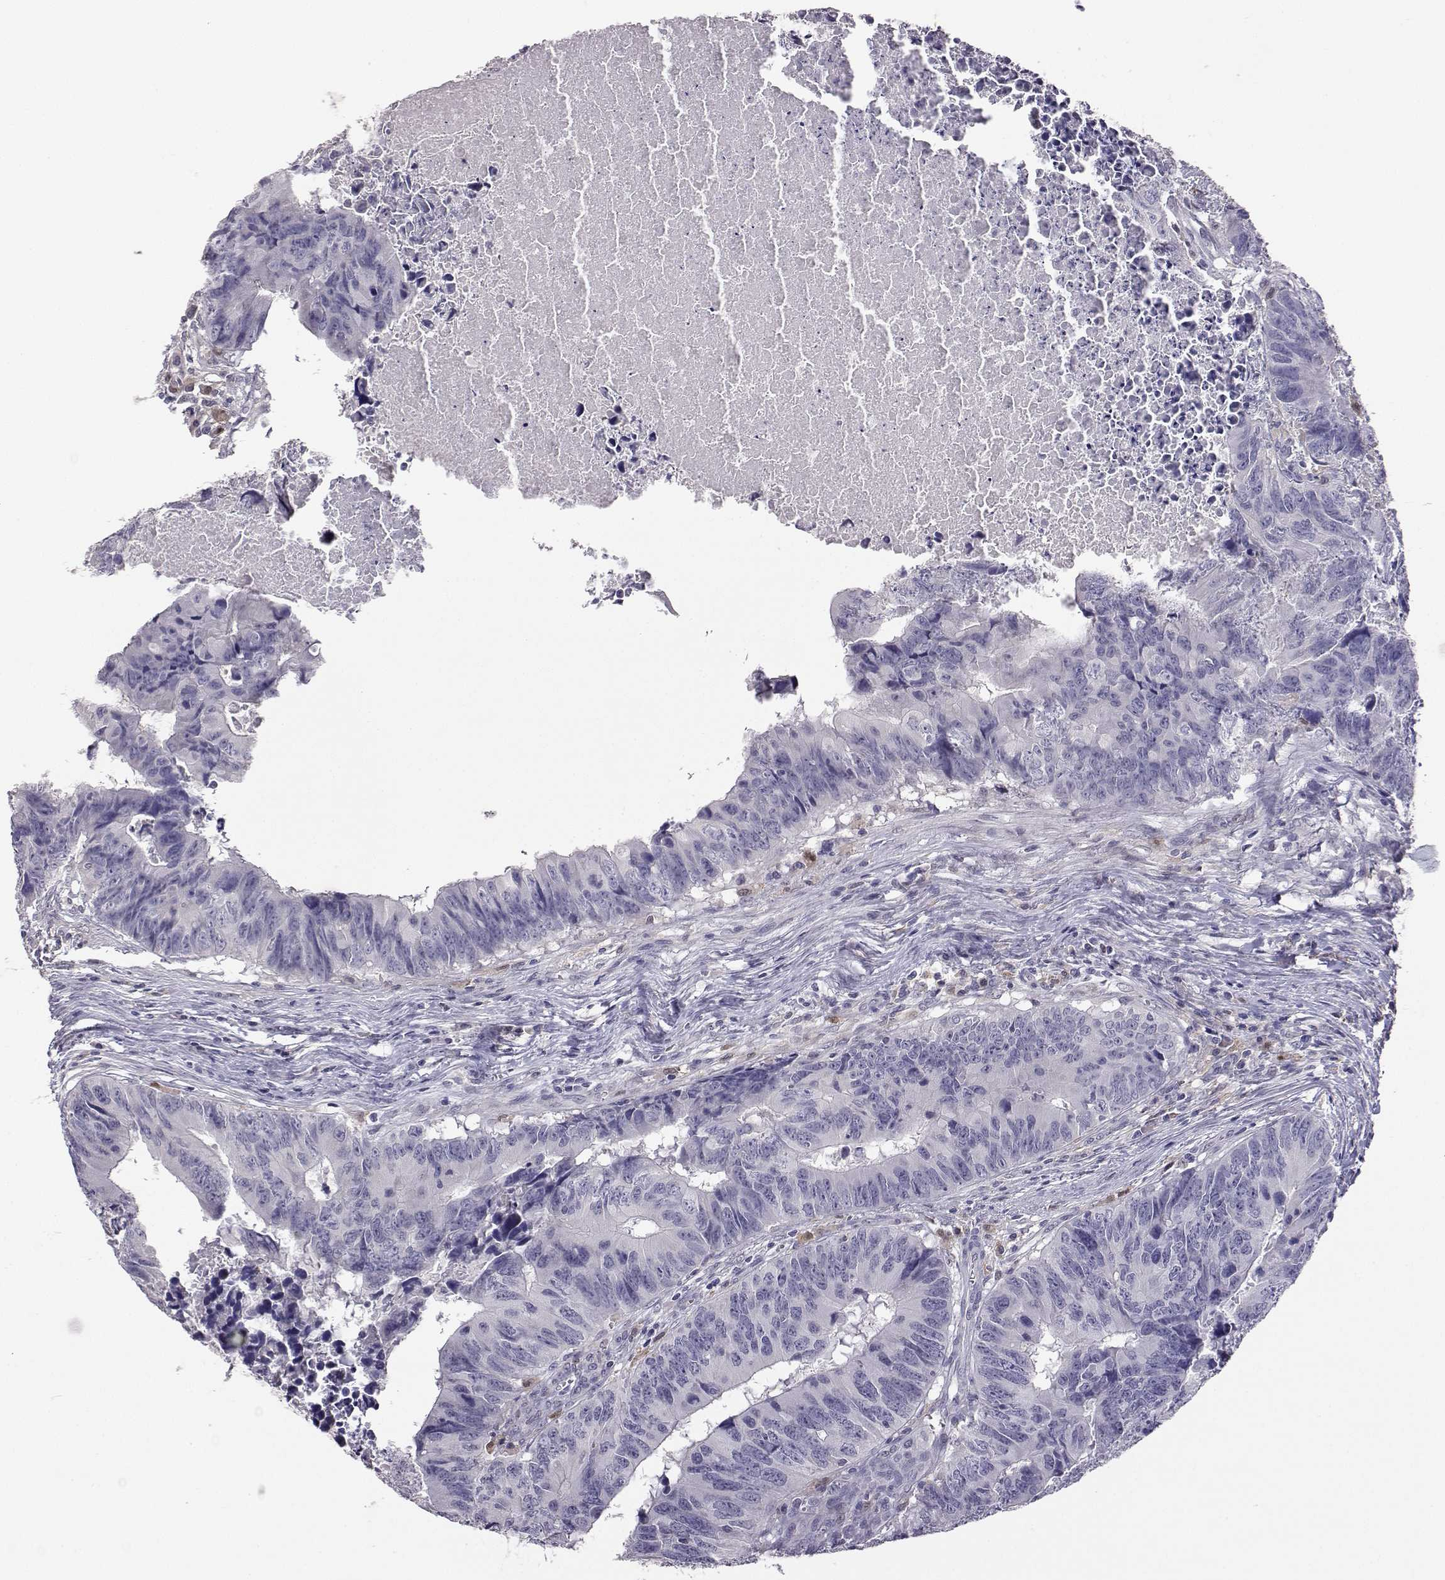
{"staining": {"intensity": "negative", "quantity": "none", "location": "none"}, "tissue": "colorectal cancer", "cell_type": "Tumor cells", "image_type": "cancer", "snomed": [{"axis": "morphology", "description": "Adenocarcinoma, NOS"}, {"axis": "topography", "description": "Colon"}], "caption": "IHC histopathology image of neoplastic tissue: human colorectal adenocarcinoma stained with DAB shows no significant protein expression in tumor cells.", "gene": "AKR1B1", "patient": {"sex": "female", "age": 82}}